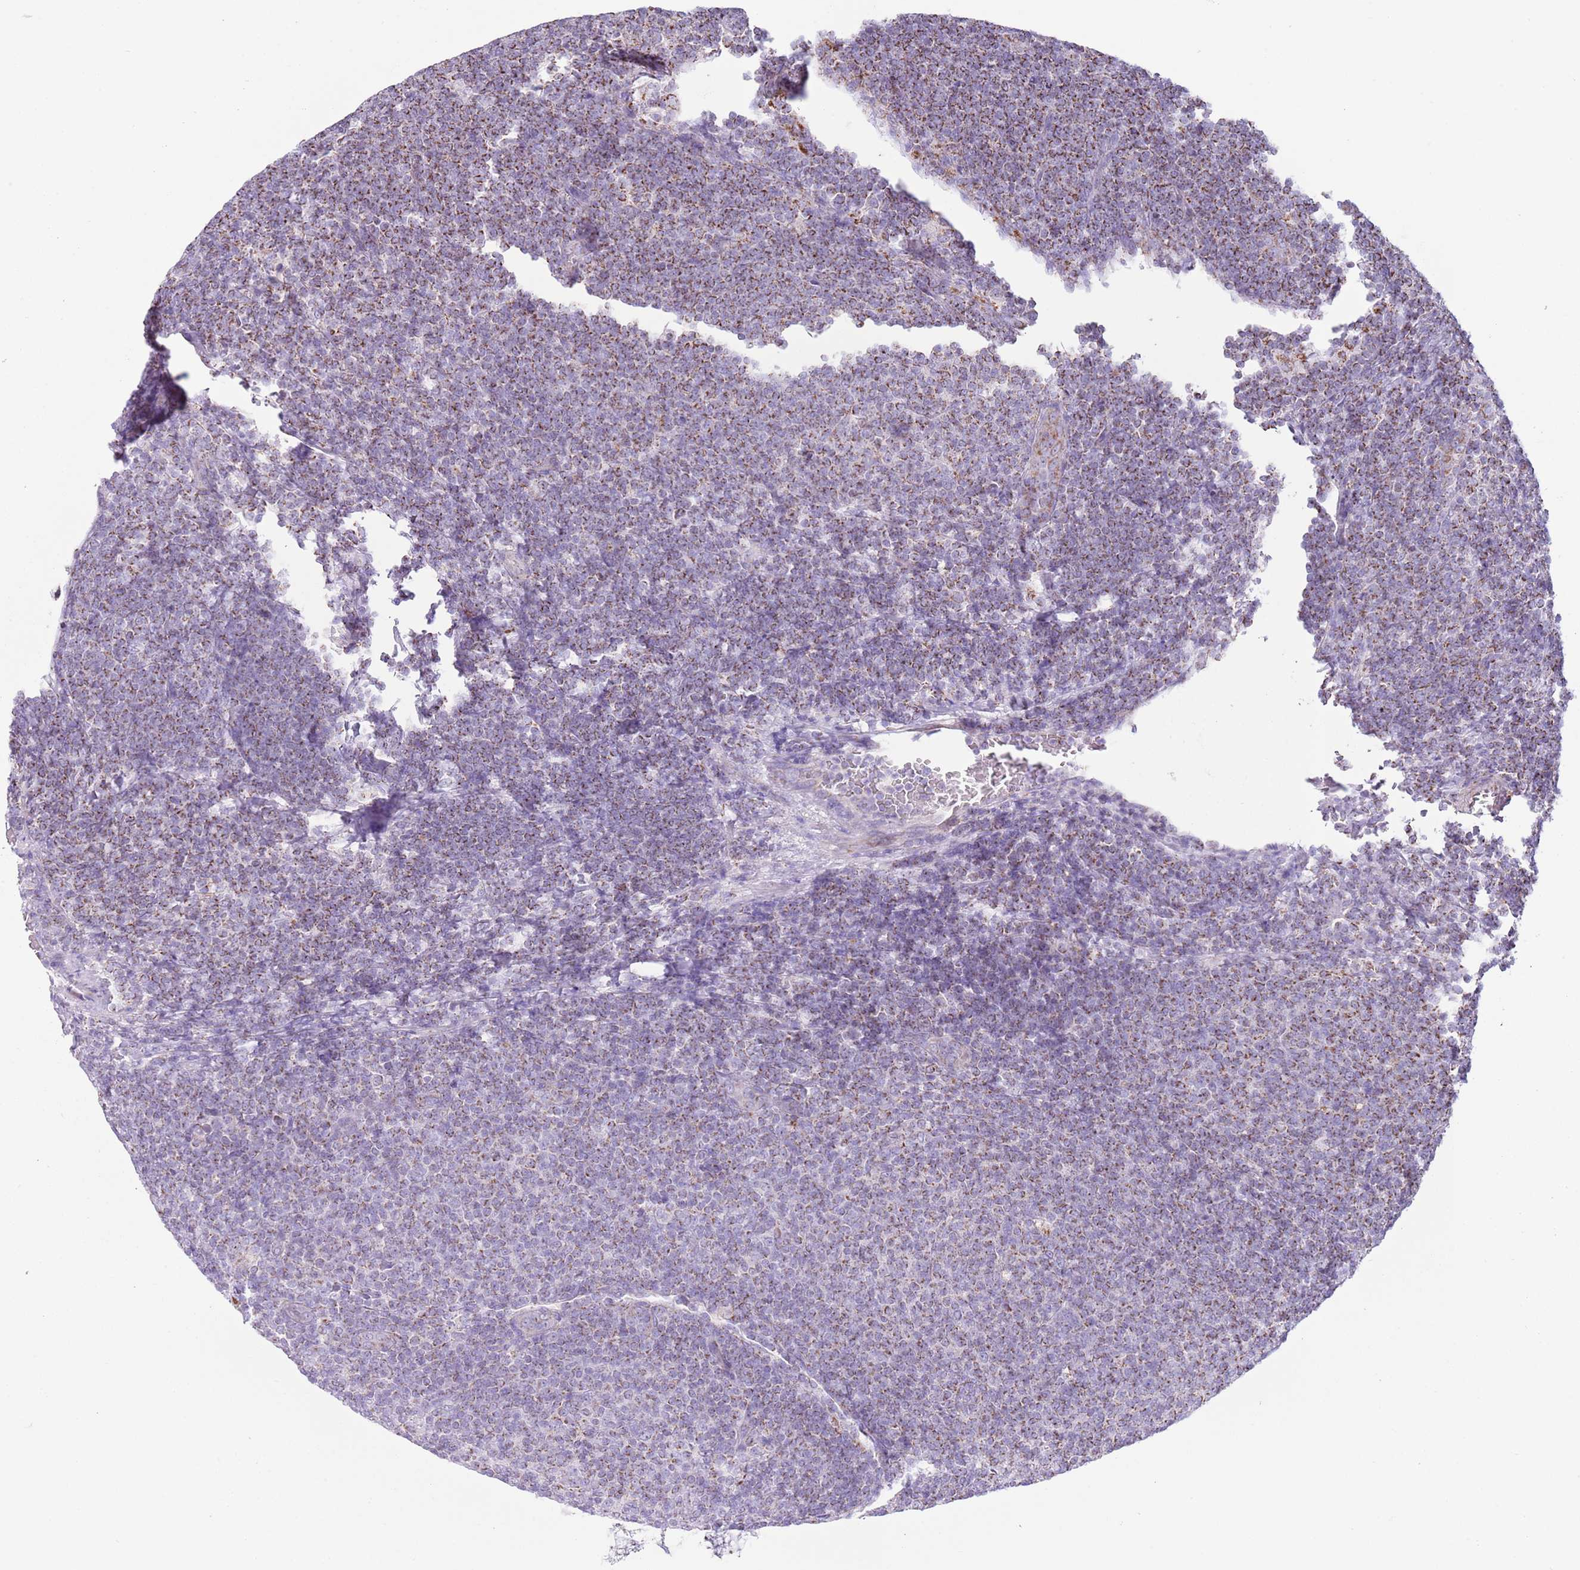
{"staining": {"intensity": "moderate", "quantity": "25%-75%", "location": "cytoplasmic/membranous"}, "tissue": "lymphoma", "cell_type": "Tumor cells", "image_type": "cancer", "snomed": [{"axis": "morphology", "description": "Malignant lymphoma, non-Hodgkin's type, Low grade"}, {"axis": "topography", "description": "Lymph node"}], "caption": "Low-grade malignant lymphoma, non-Hodgkin's type tissue exhibits moderate cytoplasmic/membranous expression in approximately 25%-75% of tumor cells, visualized by immunohistochemistry.", "gene": "ATP6V1B1", "patient": {"sex": "male", "age": 66}}